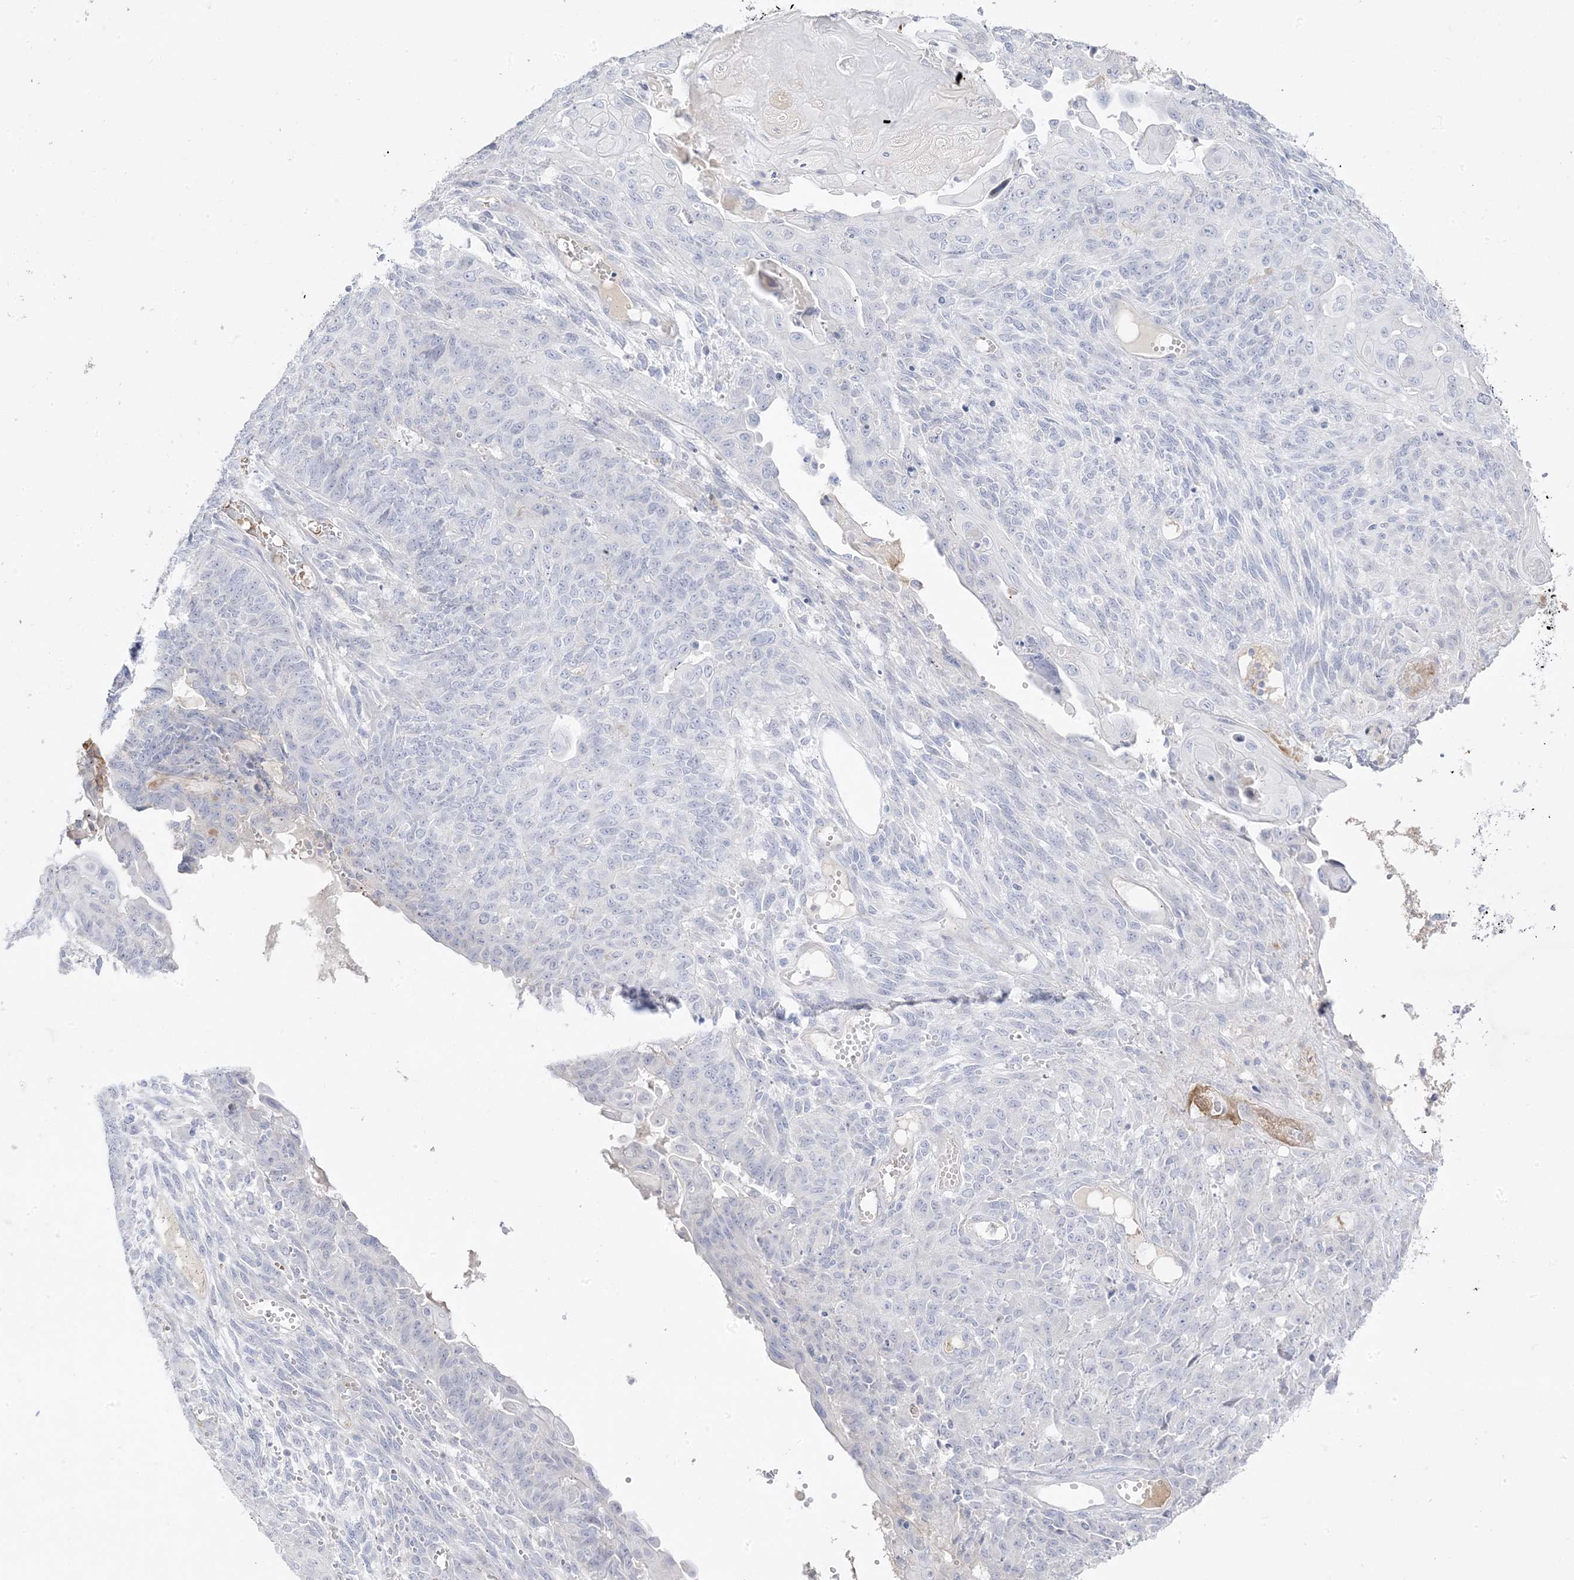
{"staining": {"intensity": "negative", "quantity": "none", "location": "none"}, "tissue": "endometrial cancer", "cell_type": "Tumor cells", "image_type": "cancer", "snomed": [{"axis": "morphology", "description": "Adenocarcinoma, NOS"}, {"axis": "topography", "description": "Endometrium"}], "caption": "The image exhibits no staining of tumor cells in endometrial cancer (adenocarcinoma).", "gene": "TRANK1", "patient": {"sex": "female", "age": 32}}